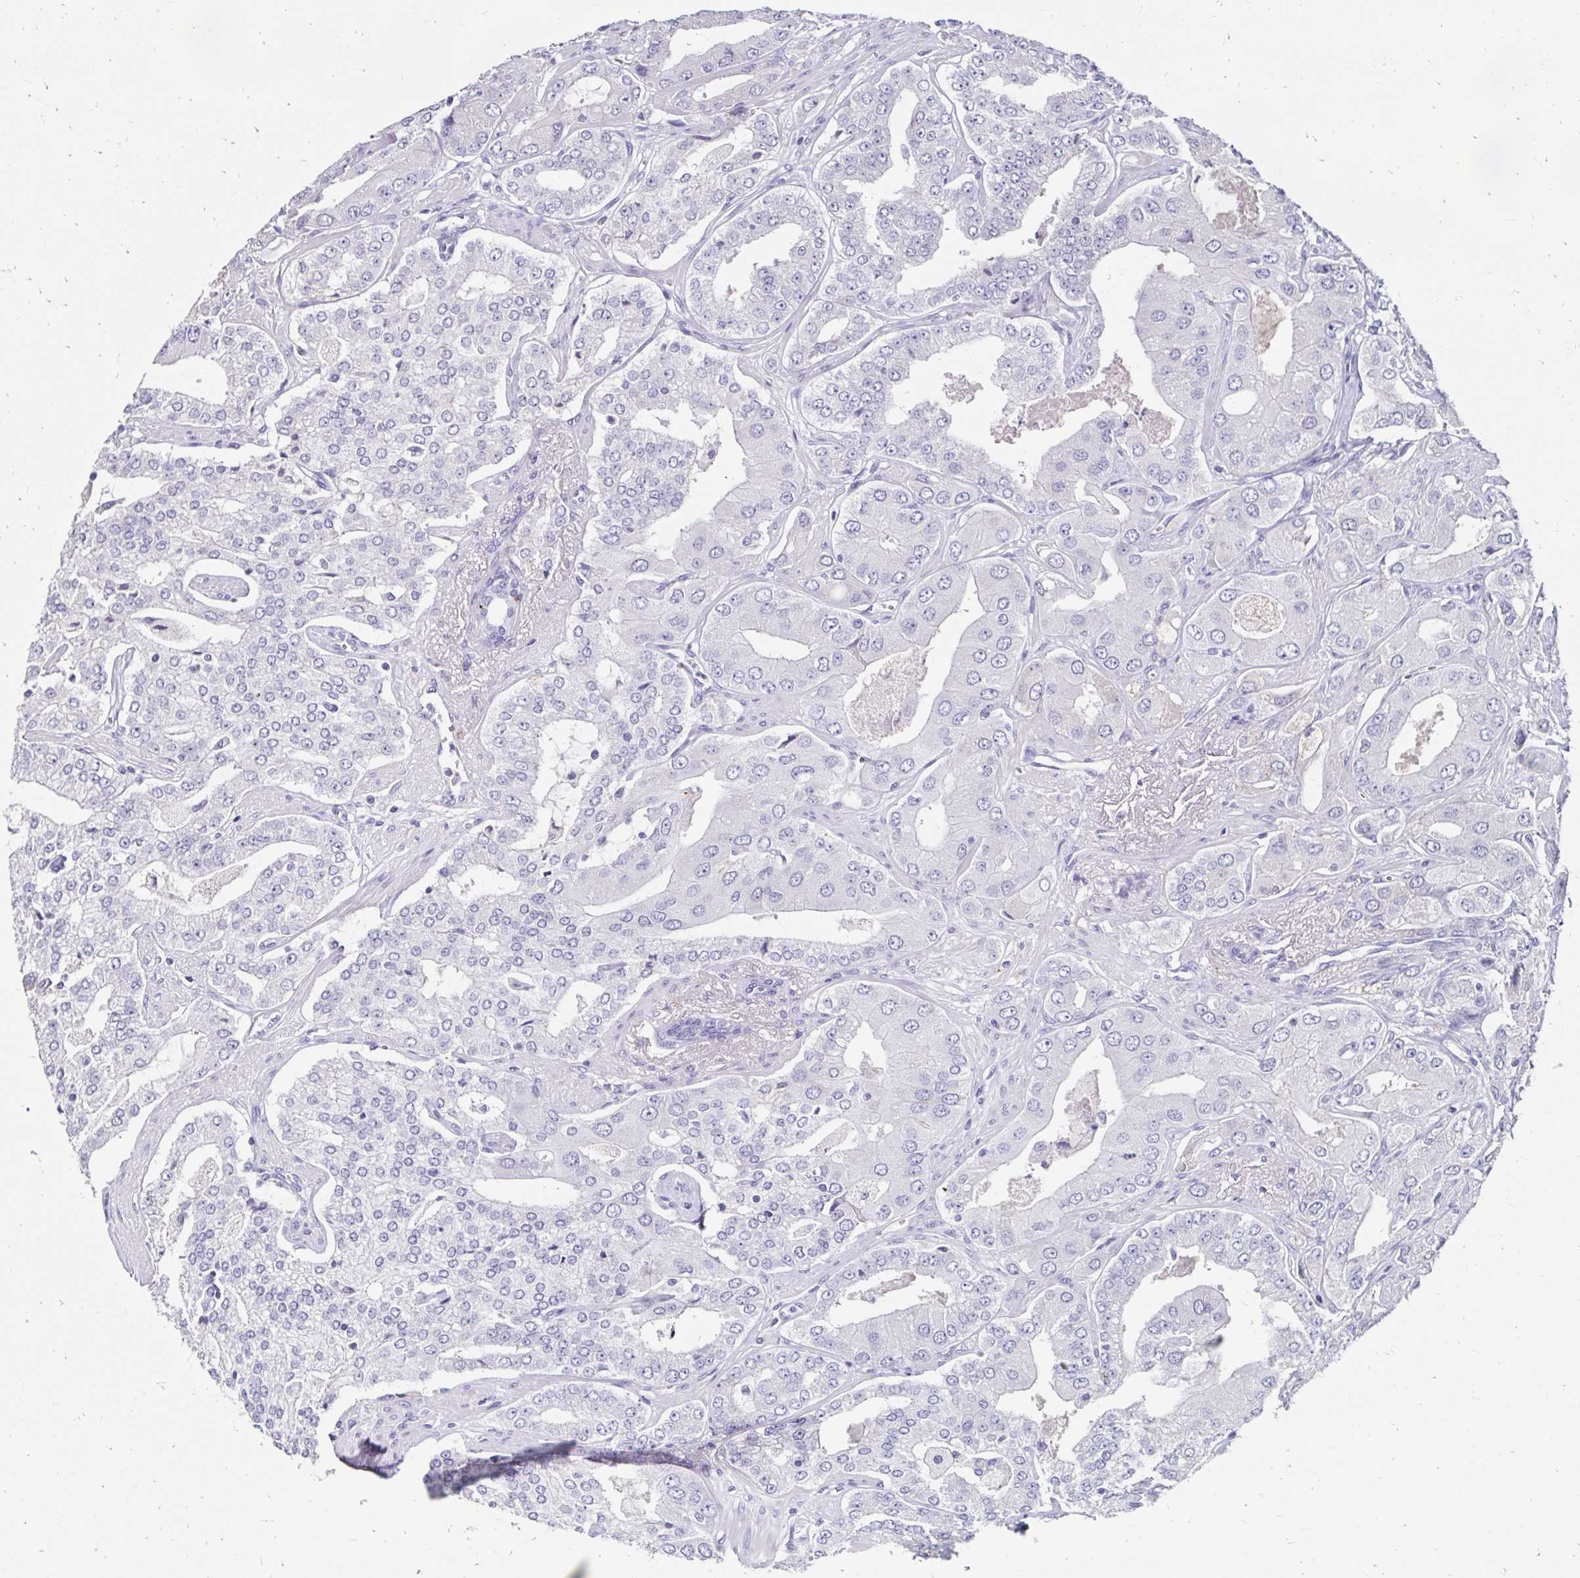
{"staining": {"intensity": "negative", "quantity": "none", "location": "none"}, "tissue": "prostate cancer", "cell_type": "Tumor cells", "image_type": "cancer", "snomed": [{"axis": "morphology", "description": "Adenocarcinoma, Low grade"}, {"axis": "topography", "description": "Prostate"}], "caption": "DAB (3,3'-diaminobenzidine) immunohistochemical staining of low-grade adenocarcinoma (prostate) exhibits no significant positivity in tumor cells.", "gene": "SCG3", "patient": {"sex": "male", "age": 60}}